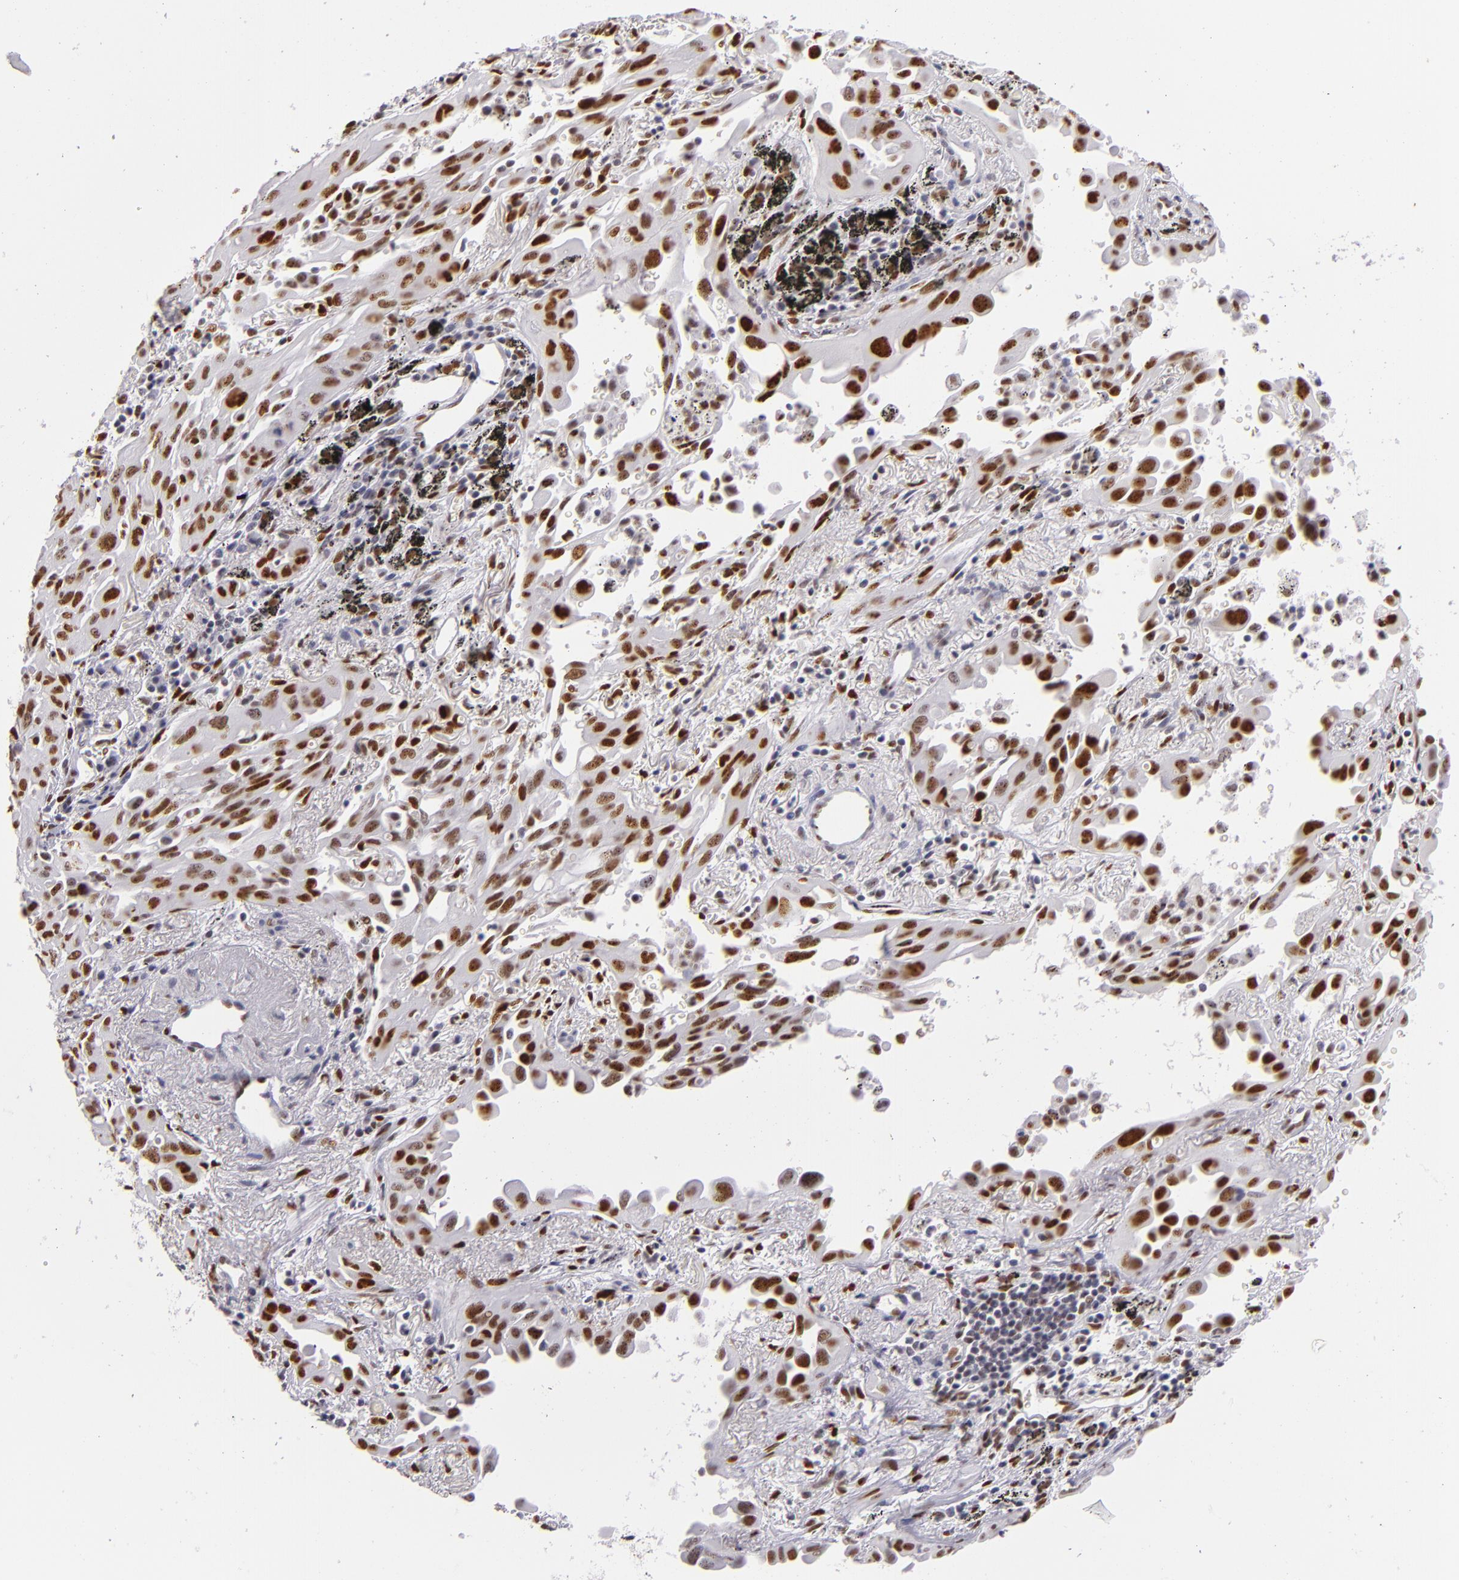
{"staining": {"intensity": "strong", "quantity": ">75%", "location": "nuclear"}, "tissue": "lung cancer", "cell_type": "Tumor cells", "image_type": "cancer", "snomed": [{"axis": "morphology", "description": "Adenocarcinoma, NOS"}, {"axis": "topography", "description": "Lung"}], "caption": "Protein staining shows strong nuclear expression in about >75% of tumor cells in lung cancer (adenocarcinoma).", "gene": "TOP3A", "patient": {"sex": "male", "age": 68}}